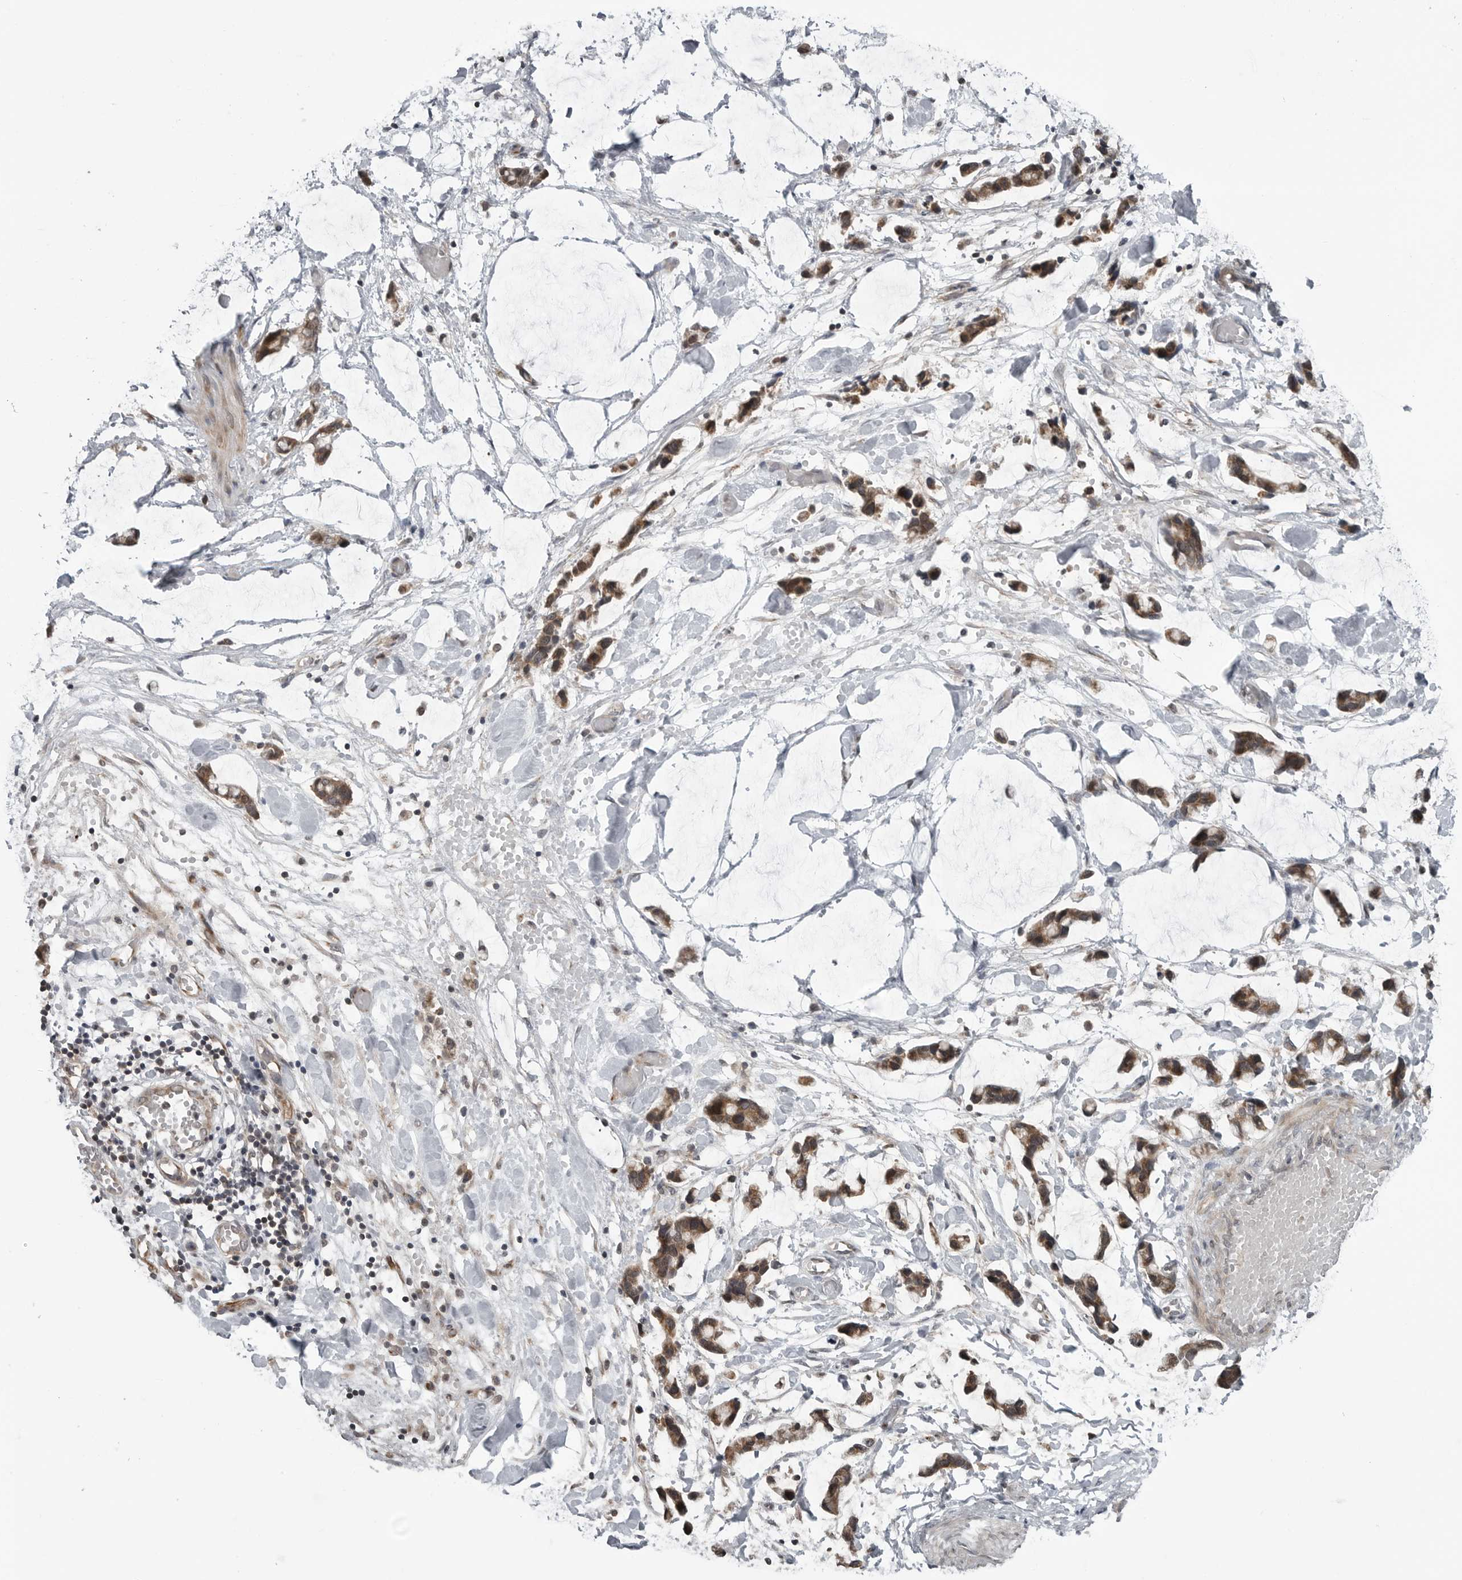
{"staining": {"intensity": "negative", "quantity": "none", "location": "none"}, "tissue": "adipose tissue", "cell_type": "Adipocytes", "image_type": "normal", "snomed": [{"axis": "morphology", "description": "Normal tissue, NOS"}, {"axis": "morphology", "description": "Adenocarcinoma, NOS"}, {"axis": "topography", "description": "Colon"}, {"axis": "topography", "description": "Peripheral nerve tissue"}], "caption": "The micrograph demonstrates no staining of adipocytes in unremarkable adipose tissue.", "gene": "FAAP100", "patient": {"sex": "male", "age": 14}}